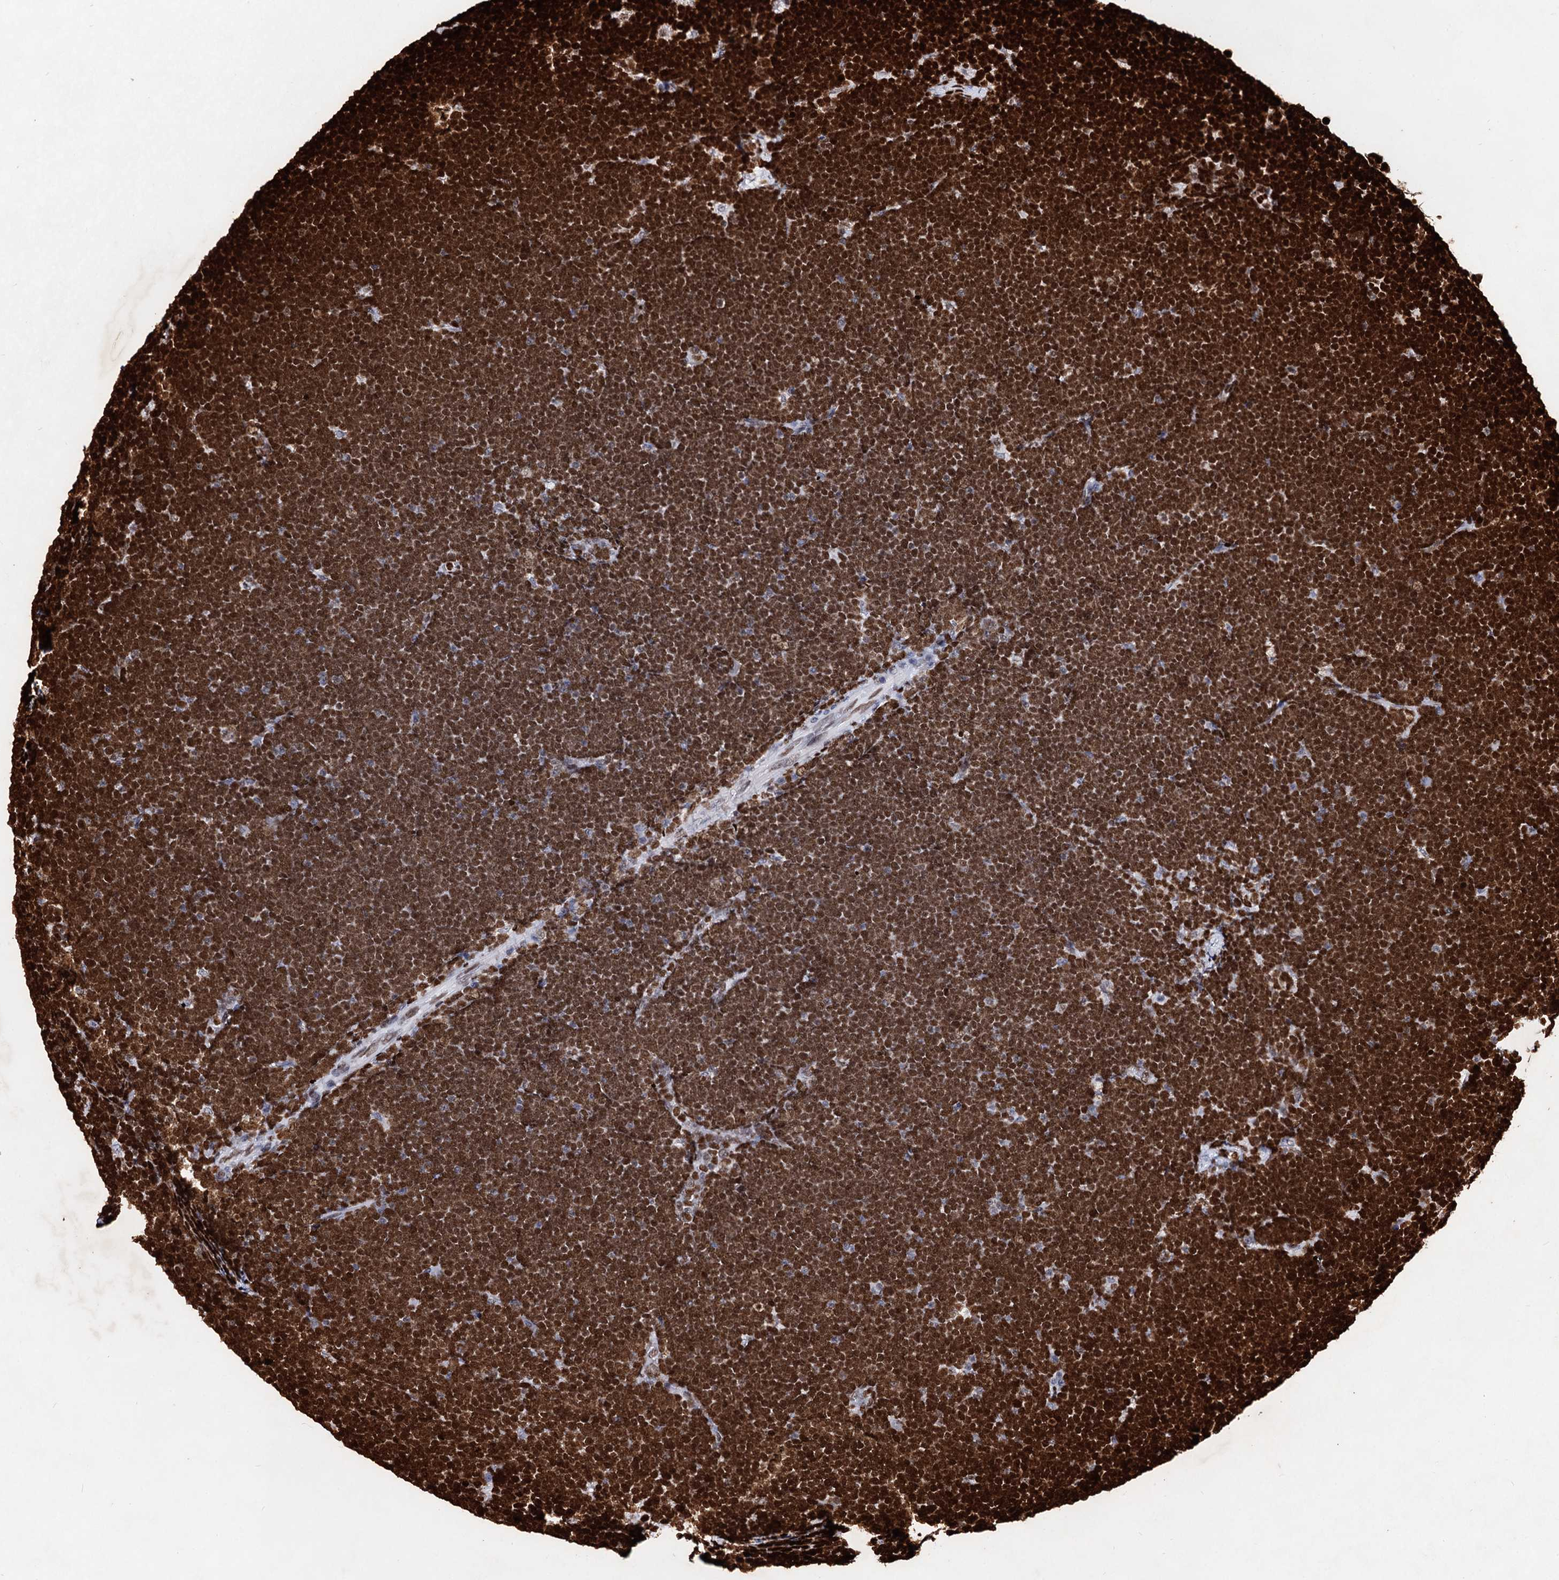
{"staining": {"intensity": "strong", "quantity": "25%-75%", "location": "nuclear"}, "tissue": "lymphoma", "cell_type": "Tumor cells", "image_type": "cancer", "snomed": [{"axis": "morphology", "description": "Malignant lymphoma, non-Hodgkin's type, High grade"}, {"axis": "topography", "description": "Lymph node"}], "caption": "Protein staining displays strong nuclear staining in about 25%-75% of tumor cells in high-grade malignant lymphoma, non-Hodgkin's type.", "gene": "HMGB2", "patient": {"sex": "male", "age": 13}}